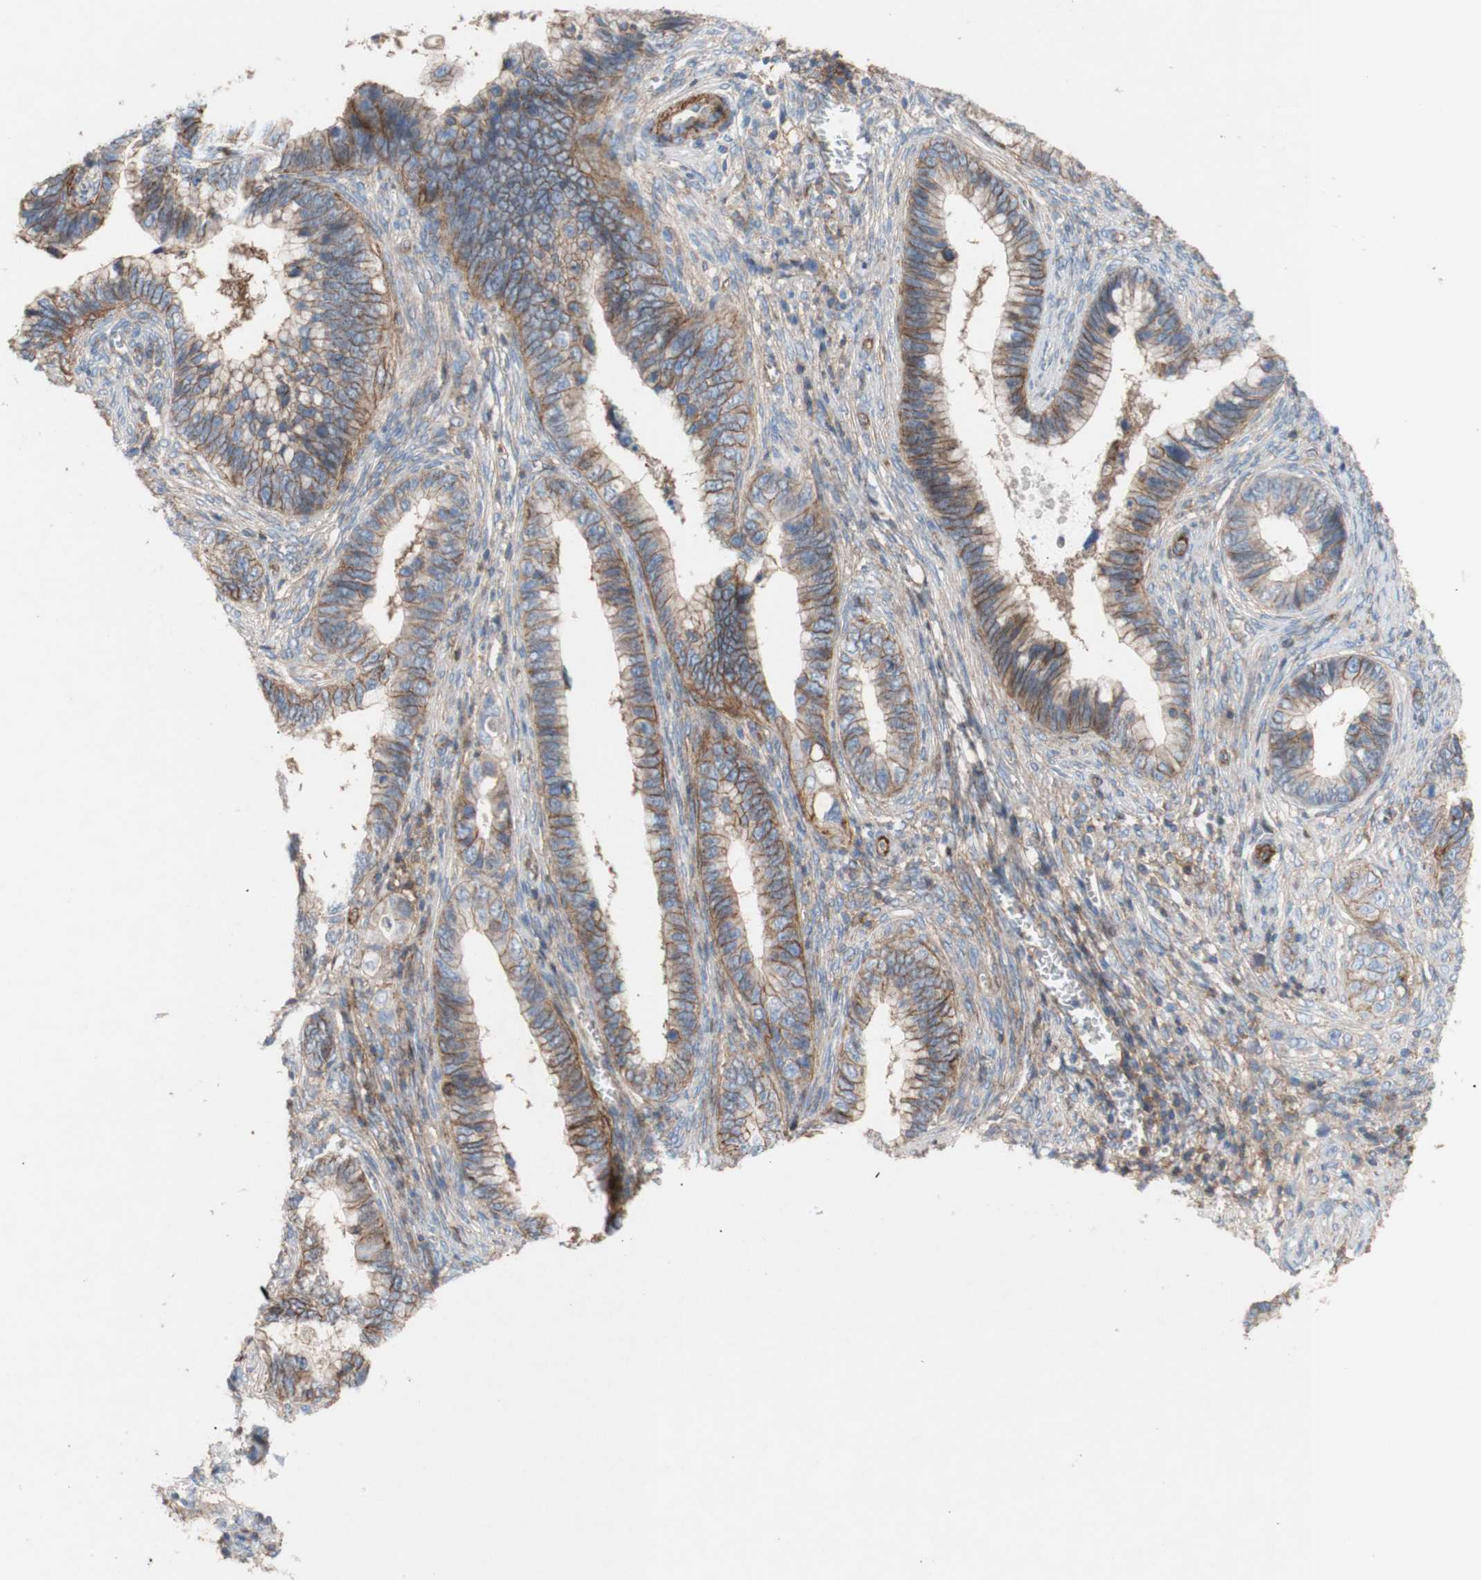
{"staining": {"intensity": "weak", "quantity": ">75%", "location": "cytoplasmic/membranous"}, "tissue": "cervical cancer", "cell_type": "Tumor cells", "image_type": "cancer", "snomed": [{"axis": "morphology", "description": "Adenocarcinoma, NOS"}, {"axis": "topography", "description": "Cervix"}], "caption": "Protein expression by IHC shows weak cytoplasmic/membranous staining in about >75% of tumor cells in cervical cancer (adenocarcinoma).", "gene": "ATP2A3", "patient": {"sex": "female", "age": 44}}